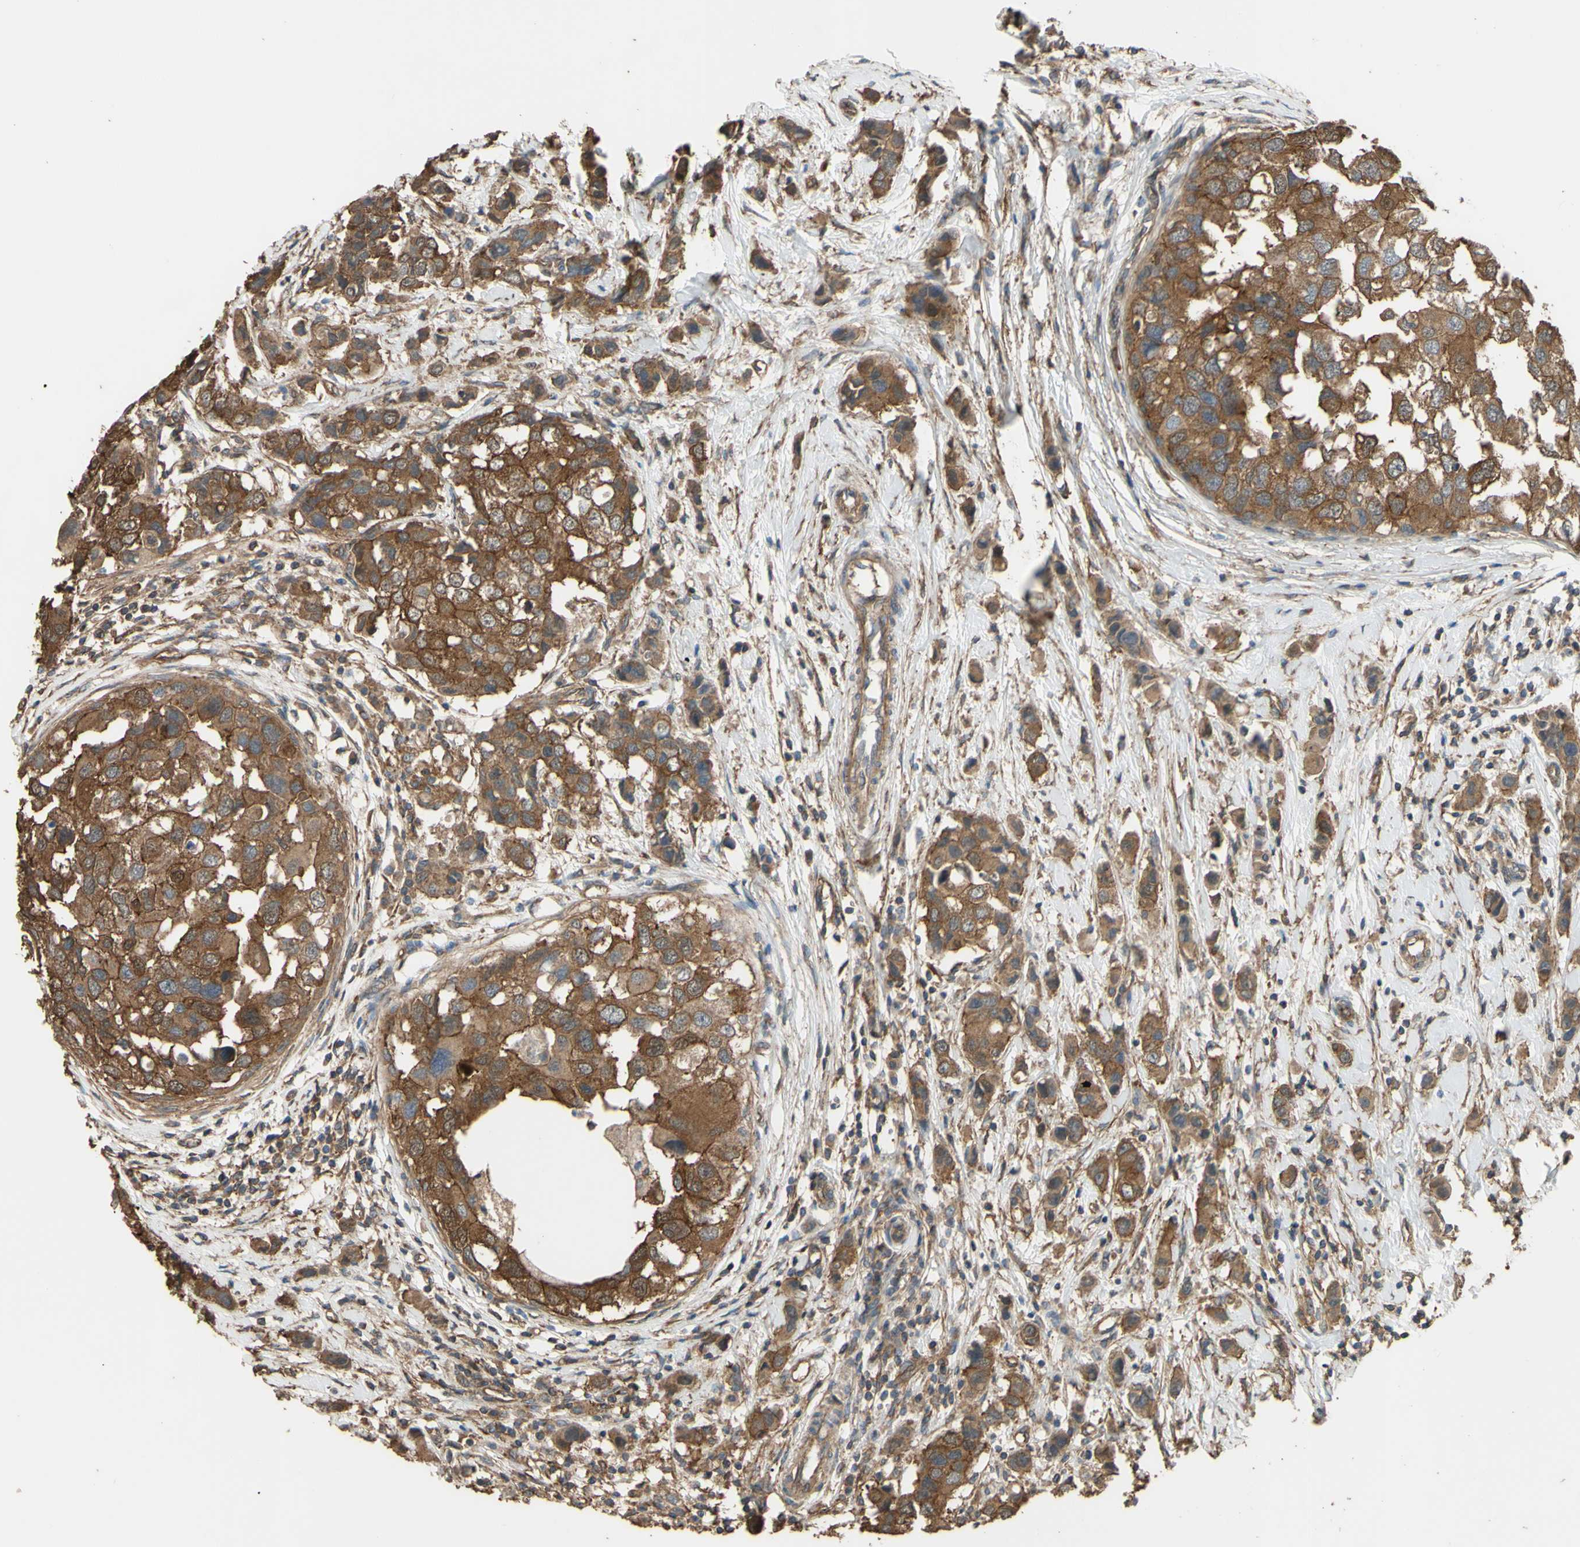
{"staining": {"intensity": "moderate", "quantity": ">75%", "location": "cytoplasmic/membranous"}, "tissue": "breast cancer", "cell_type": "Tumor cells", "image_type": "cancer", "snomed": [{"axis": "morphology", "description": "Normal tissue, NOS"}, {"axis": "morphology", "description": "Duct carcinoma"}, {"axis": "topography", "description": "Breast"}], "caption": "DAB immunohistochemical staining of breast cancer displays moderate cytoplasmic/membranous protein staining in about >75% of tumor cells.", "gene": "CTTN", "patient": {"sex": "female", "age": 50}}